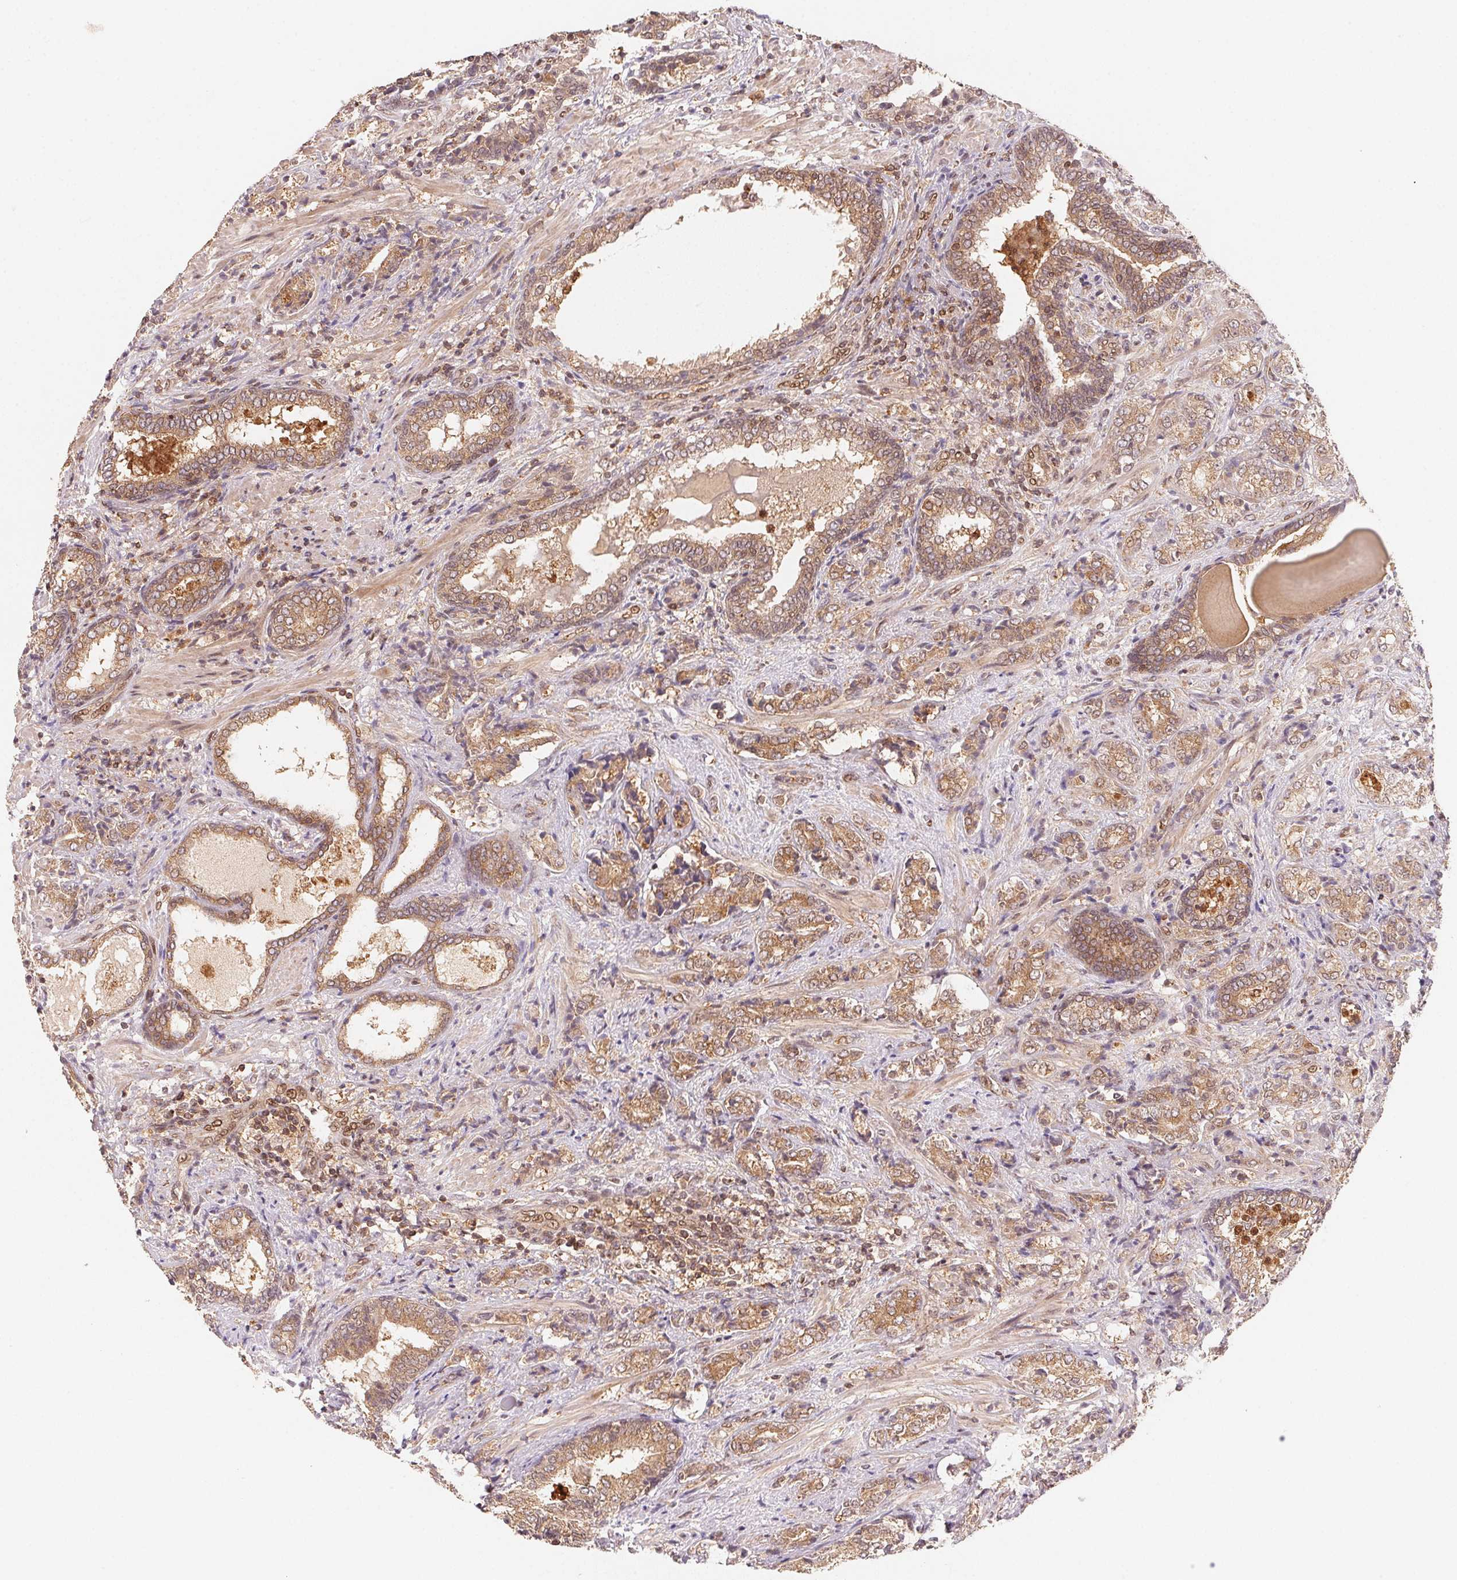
{"staining": {"intensity": "moderate", "quantity": ">75%", "location": "cytoplasmic/membranous,nuclear"}, "tissue": "prostate cancer", "cell_type": "Tumor cells", "image_type": "cancer", "snomed": [{"axis": "morphology", "description": "Adenocarcinoma, High grade"}, {"axis": "topography", "description": "Prostate"}], "caption": "Human adenocarcinoma (high-grade) (prostate) stained with a brown dye displays moderate cytoplasmic/membranous and nuclear positive positivity in about >75% of tumor cells.", "gene": "CCDC102B", "patient": {"sex": "male", "age": 62}}